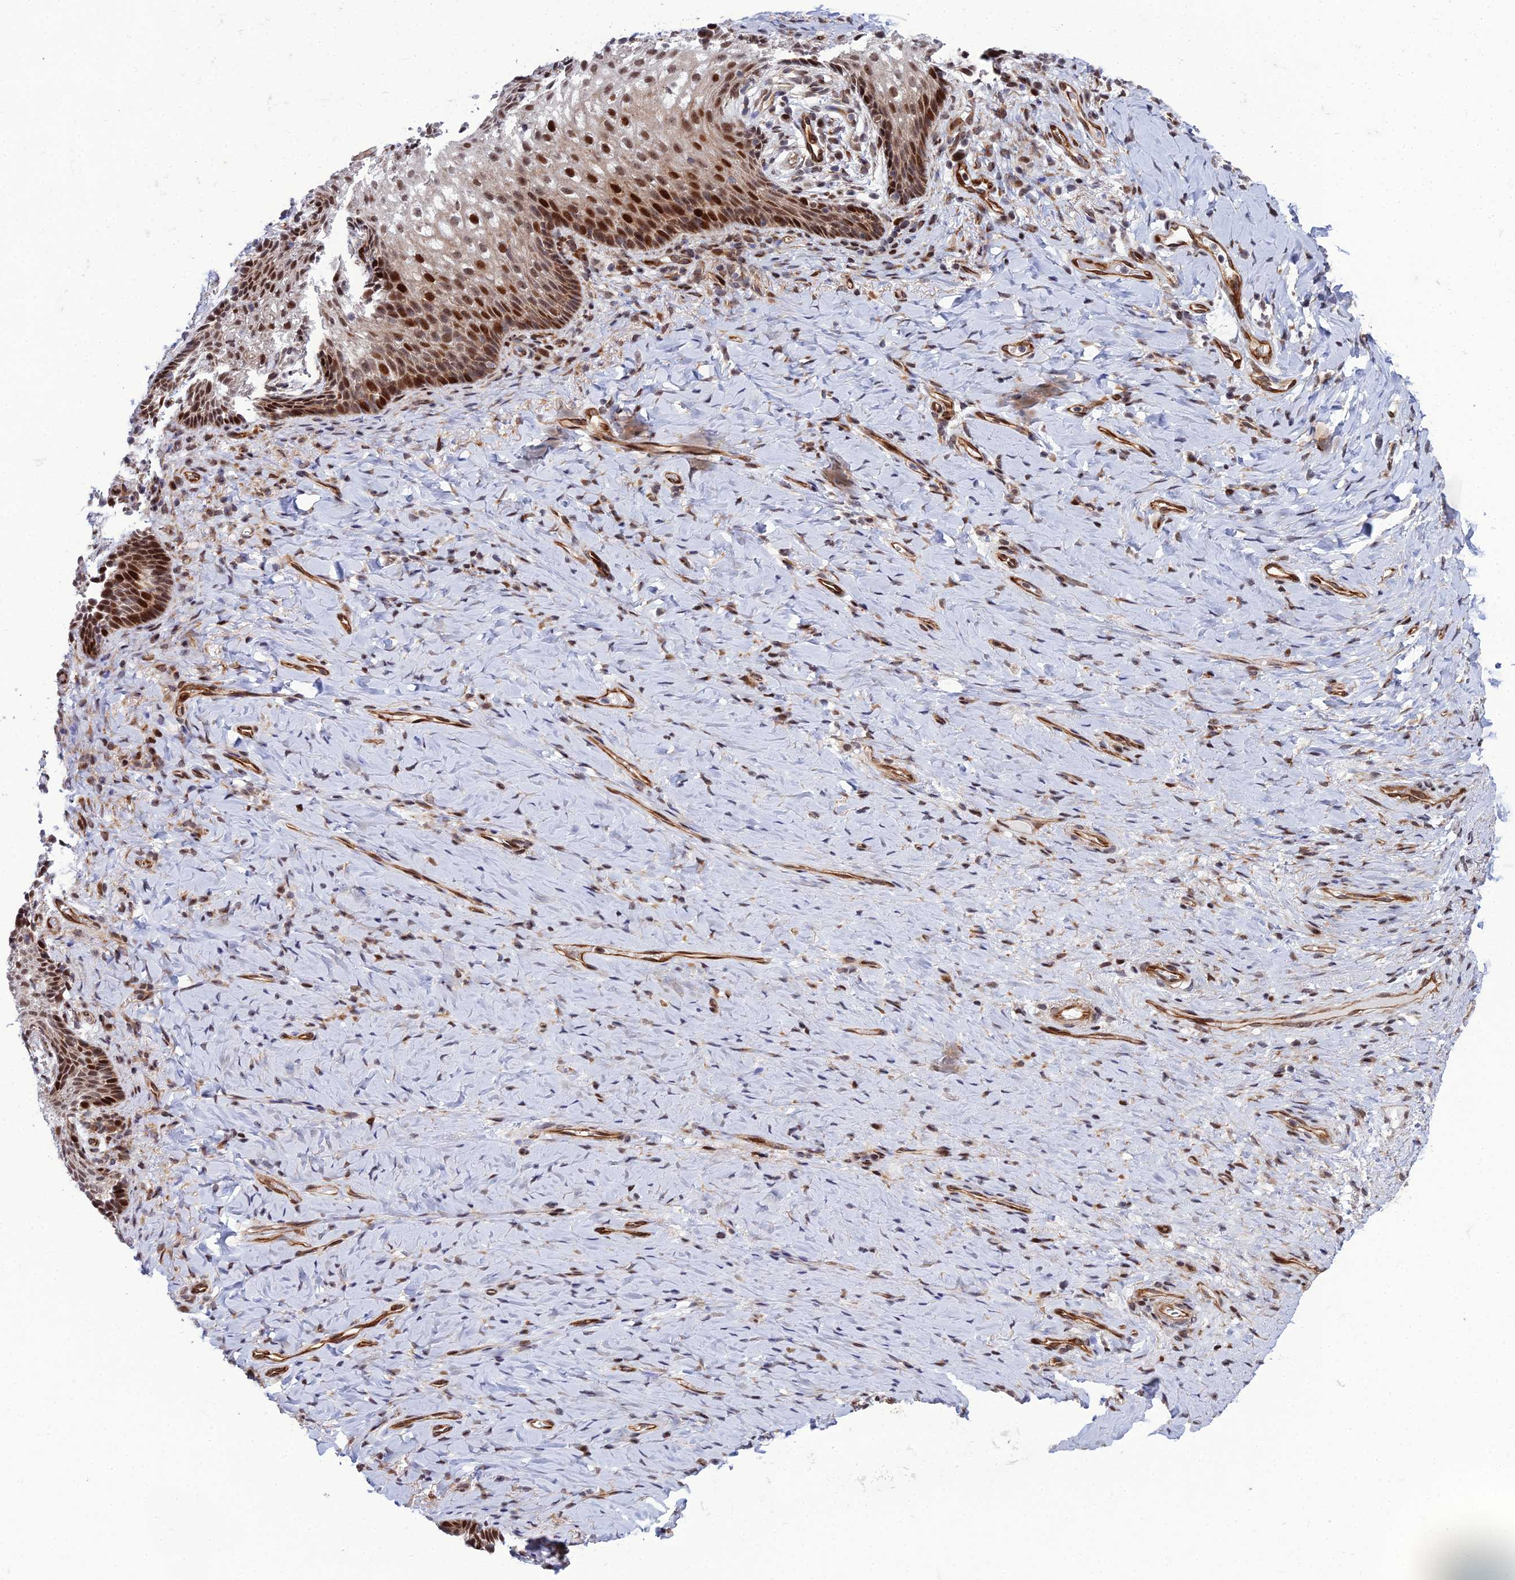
{"staining": {"intensity": "strong", "quantity": "25%-75%", "location": "cytoplasmic/membranous,nuclear"}, "tissue": "vagina", "cell_type": "Squamous epithelial cells", "image_type": "normal", "snomed": [{"axis": "morphology", "description": "Normal tissue, NOS"}, {"axis": "topography", "description": "Vagina"}], "caption": "This histopathology image reveals immunohistochemistry (IHC) staining of unremarkable vagina, with high strong cytoplasmic/membranous,nuclear positivity in about 25%-75% of squamous epithelial cells.", "gene": "ZNF668", "patient": {"sex": "female", "age": 60}}